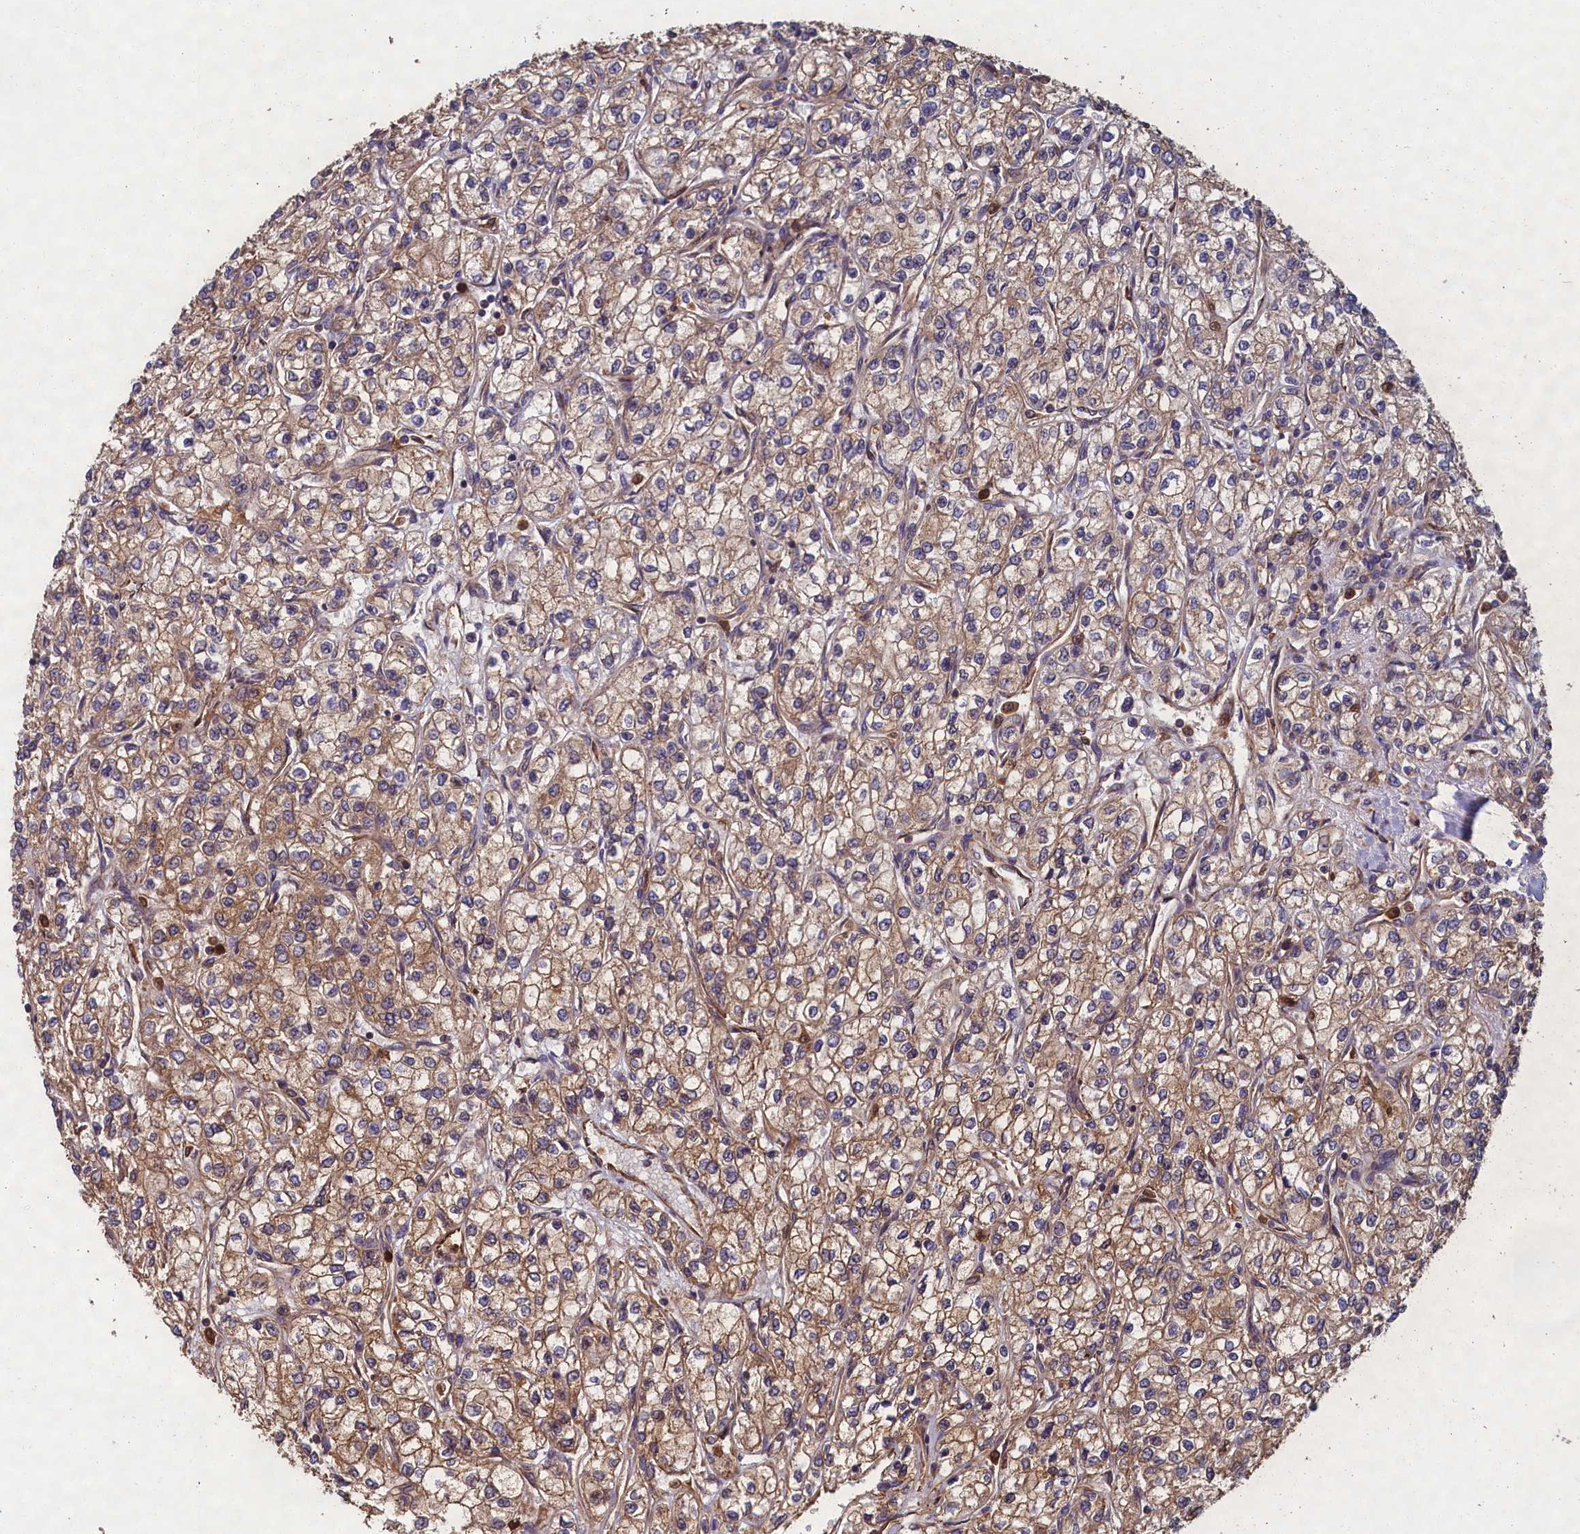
{"staining": {"intensity": "moderate", "quantity": ">75%", "location": "cytoplasmic/membranous"}, "tissue": "renal cancer", "cell_type": "Tumor cells", "image_type": "cancer", "snomed": [{"axis": "morphology", "description": "Adenocarcinoma, NOS"}, {"axis": "topography", "description": "Kidney"}], "caption": "A high-resolution photomicrograph shows immunohistochemistry staining of renal cancer, which reveals moderate cytoplasmic/membranous expression in approximately >75% of tumor cells.", "gene": "CCDC124", "patient": {"sex": "male", "age": 80}}